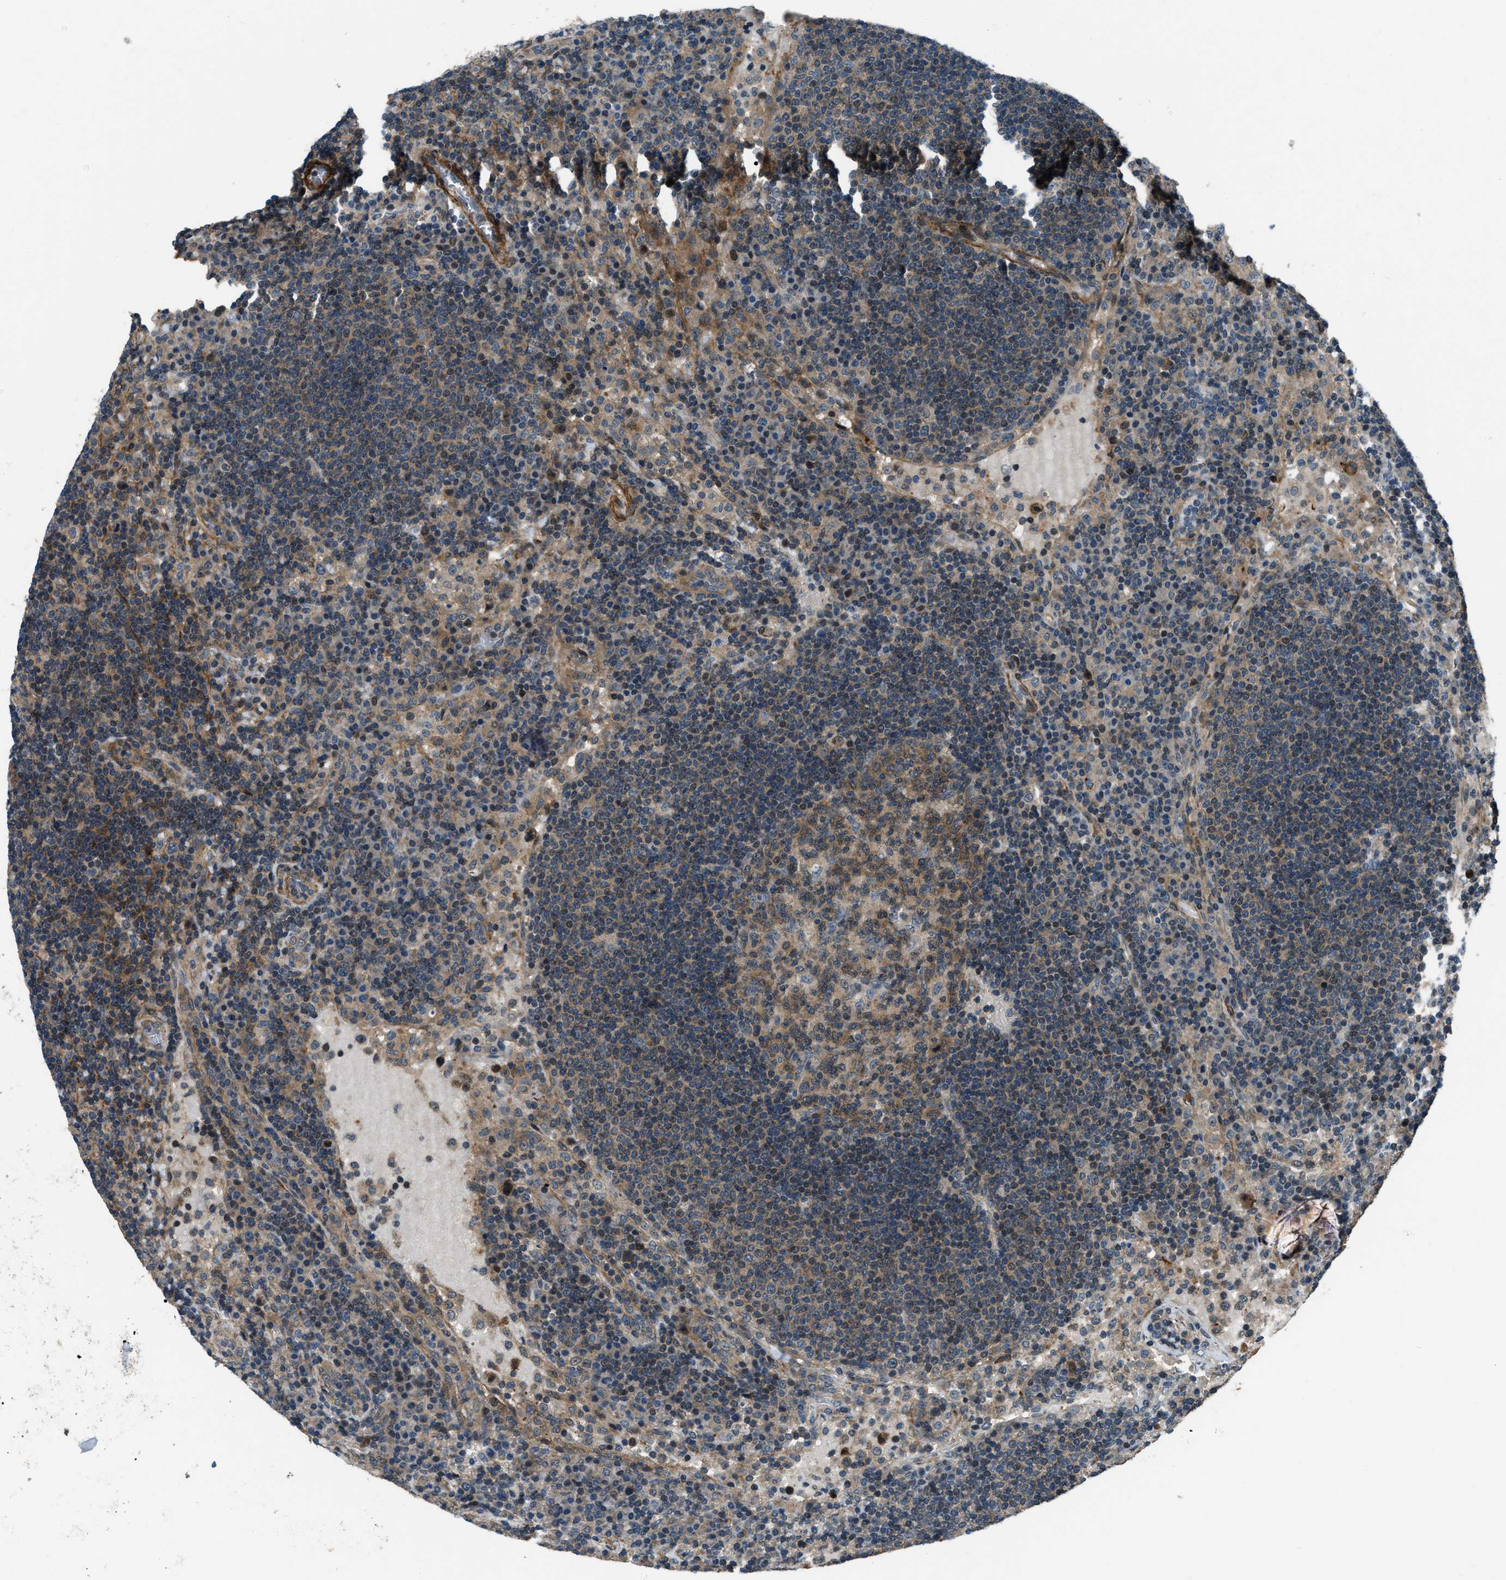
{"staining": {"intensity": "moderate", "quantity": ">75%", "location": "cytoplasmic/membranous"}, "tissue": "lymph node", "cell_type": "Germinal center cells", "image_type": "normal", "snomed": [{"axis": "morphology", "description": "Normal tissue, NOS"}, {"axis": "topography", "description": "Lymph node"}], "caption": "The immunohistochemical stain highlights moderate cytoplasmic/membranous staining in germinal center cells of normal lymph node. The staining was performed using DAB (3,3'-diaminobenzidine), with brown indicating positive protein expression. Nuclei are stained blue with hematoxylin.", "gene": "NUDCD3", "patient": {"sex": "female", "age": 53}}